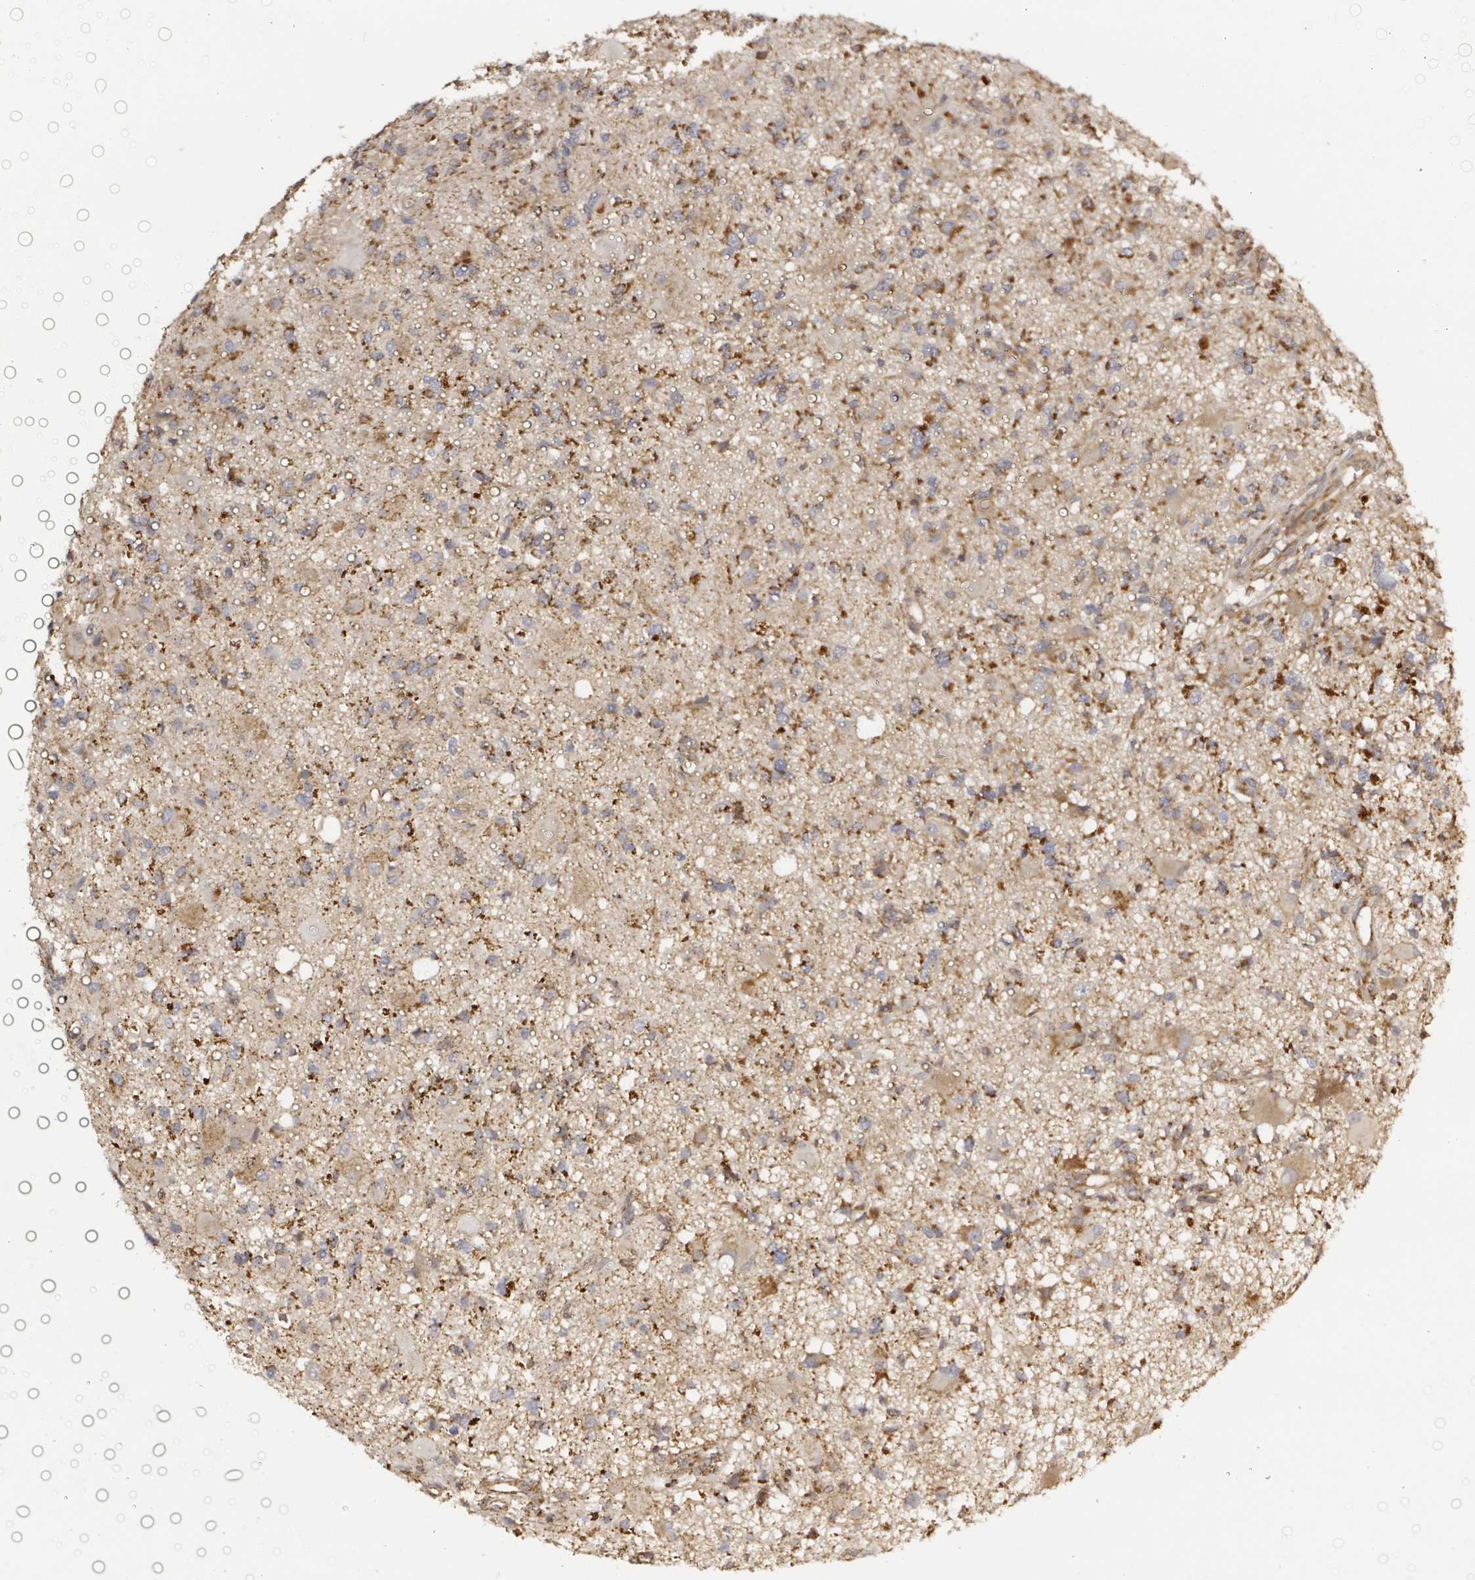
{"staining": {"intensity": "strong", "quantity": "25%-75%", "location": "cytoplasmic/membranous"}, "tissue": "glioma", "cell_type": "Tumor cells", "image_type": "cancer", "snomed": [{"axis": "morphology", "description": "Glioma, malignant, High grade"}, {"axis": "topography", "description": "Brain"}], "caption": "There is high levels of strong cytoplasmic/membranous expression in tumor cells of glioma, as demonstrated by immunohistochemical staining (brown color).", "gene": "ATAD3B", "patient": {"sex": "male", "age": 54}}